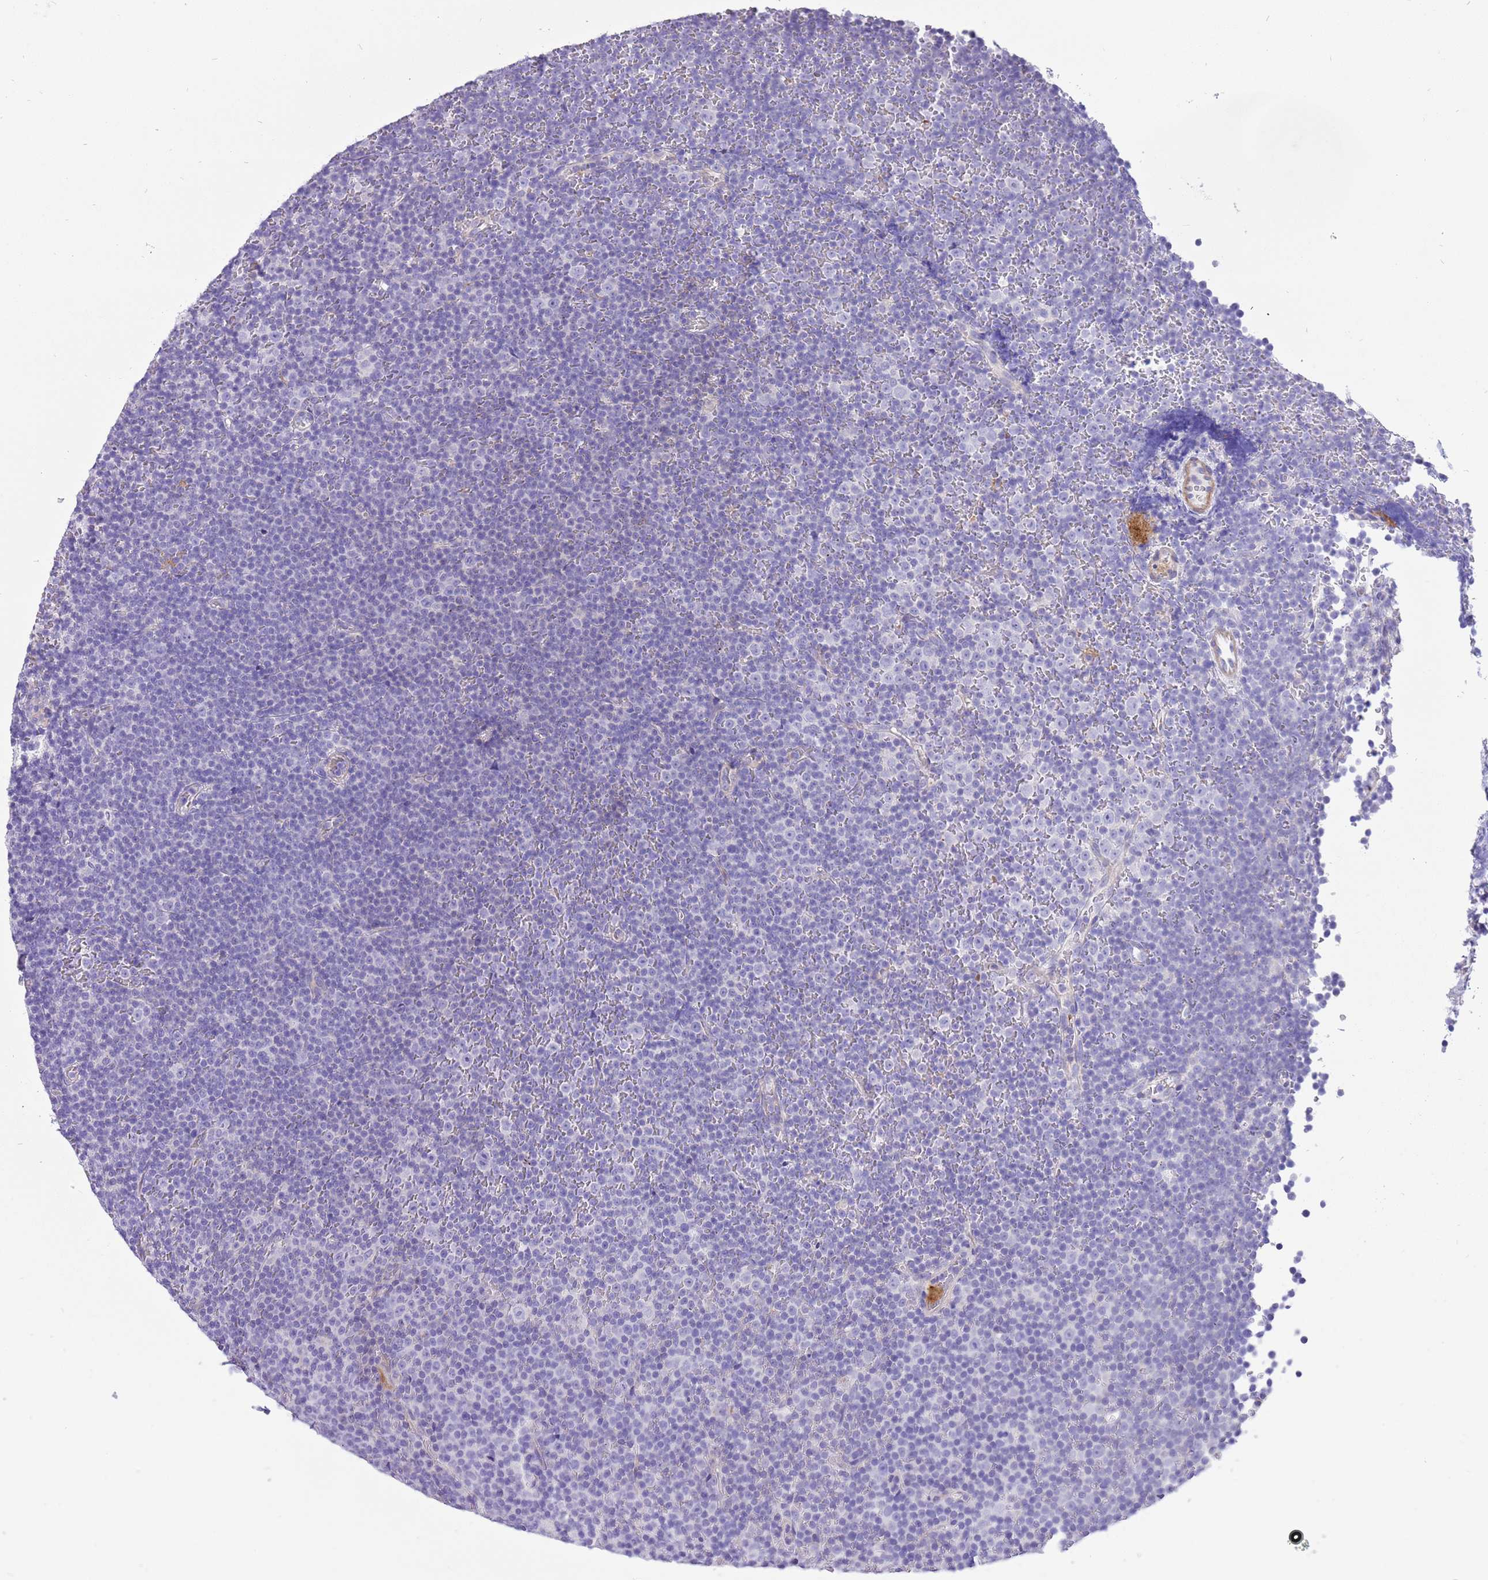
{"staining": {"intensity": "negative", "quantity": "none", "location": "none"}, "tissue": "lymphoma", "cell_type": "Tumor cells", "image_type": "cancer", "snomed": [{"axis": "morphology", "description": "Malignant lymphoma, non-Hodgkin's type, Low grade"}, {"axis": "topography", "description": "Lymph node"}], "caption": "This is a image of immunohistochemistry staining of lymphoma, which shows no staining in tumor cells. Brightfield microscopy of immunohistochemistry stained with DAB (brown) and hematoxylin (blue), captured at high magnification.", "gene": "KBTBD3", "patient": {"sex": "female", "age": 67}}